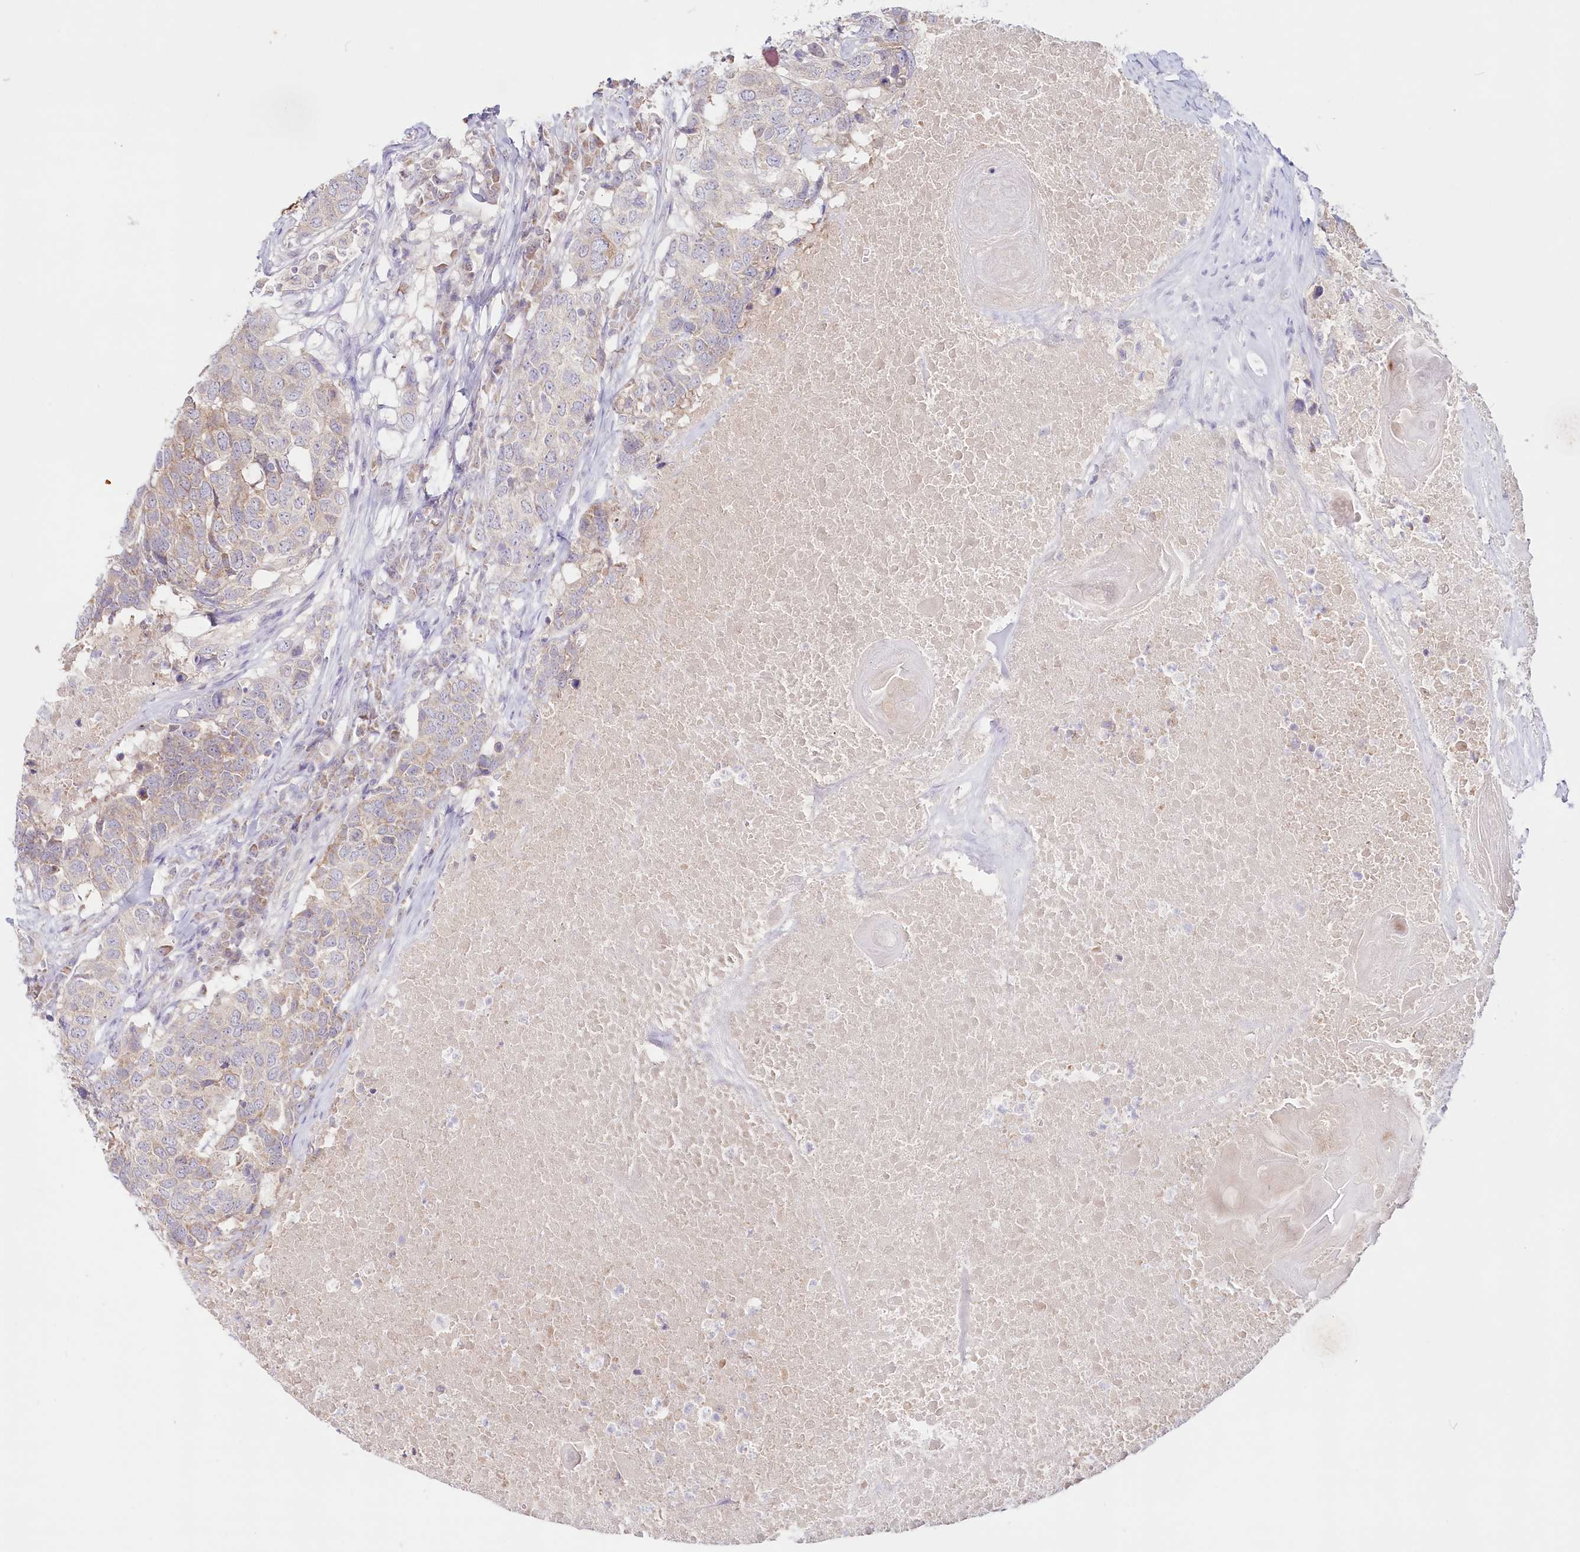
{"staining": {"intensity": "weak", "quantity": "25%-75%", "location": "cytoplasmic/membranous"}, "tissue": "head and neck cancer", "cell_type": "Tumor cells", "image_type": "cancer", "snomed": [{"axis": "morphology", "description": "Squamous cell carcinoma, NOS"}, {"axis": "topography", "description": "Head-Neck"}], "caption": "Head and neck cancer stained for a protein (brown) reveals weak cytoplasmic/membranous positive staining in approximately 25%-75% of tumor cells.", "gene": "PSAPL1", "patient": {"sex": "male", "age": 66}}